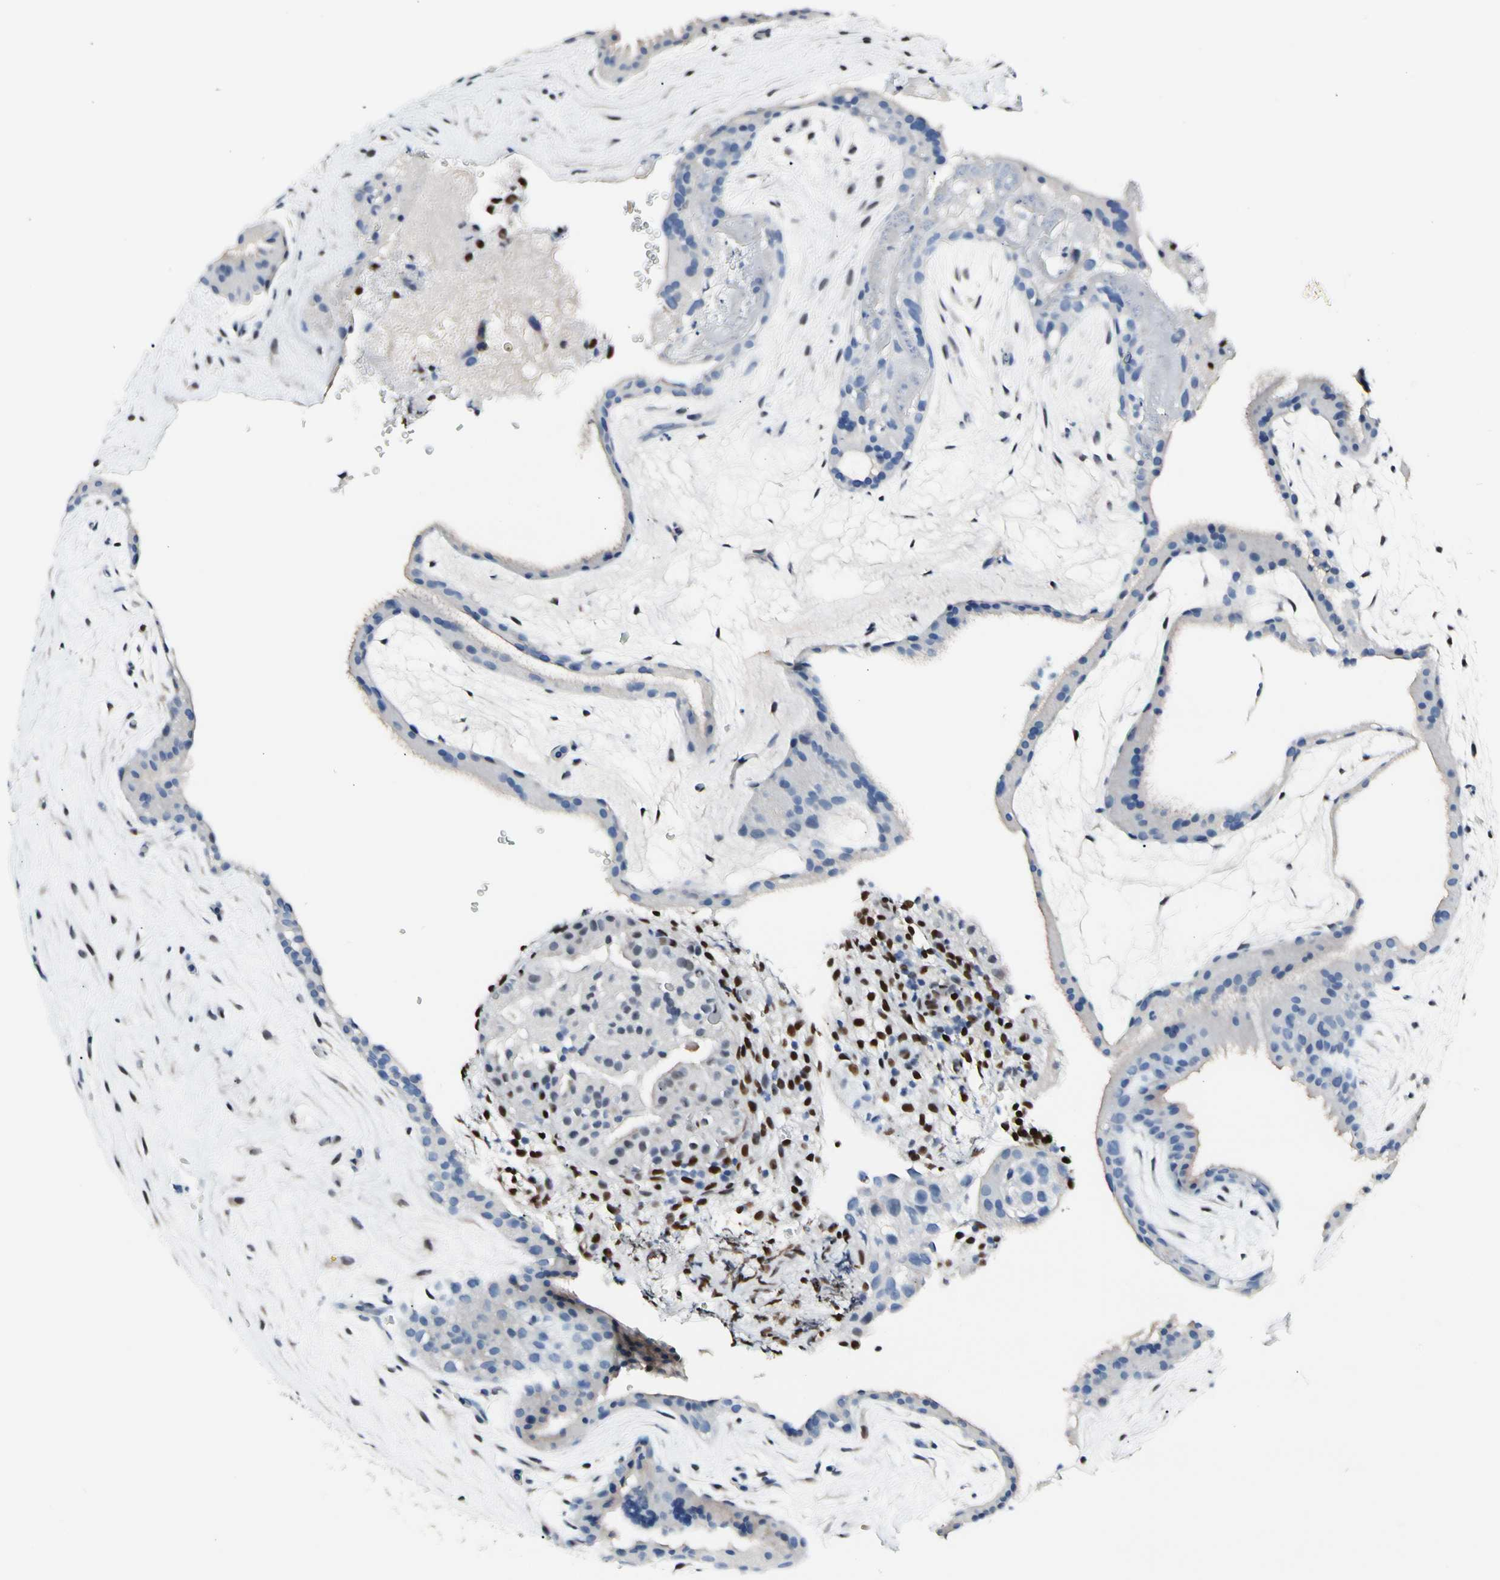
{"staining": {"intensity": "weak", "quantity": "<25%", "location": "cytoplasmic/membranous"}, "tissue": "placenta", "cell_type": "Trophoblastic cells", "image_type": "normal", "snomed": [{"axis": "morphology", "description": "Normal tissue, NOS"}, {"axis": "topography", "description": "Placenta"}], "caption": "The micrograph demonstrates no significant staining in trophoblastic cells of placenta.", "gene": "NFIA", "patient": {"sex": "female", "age": 19}}